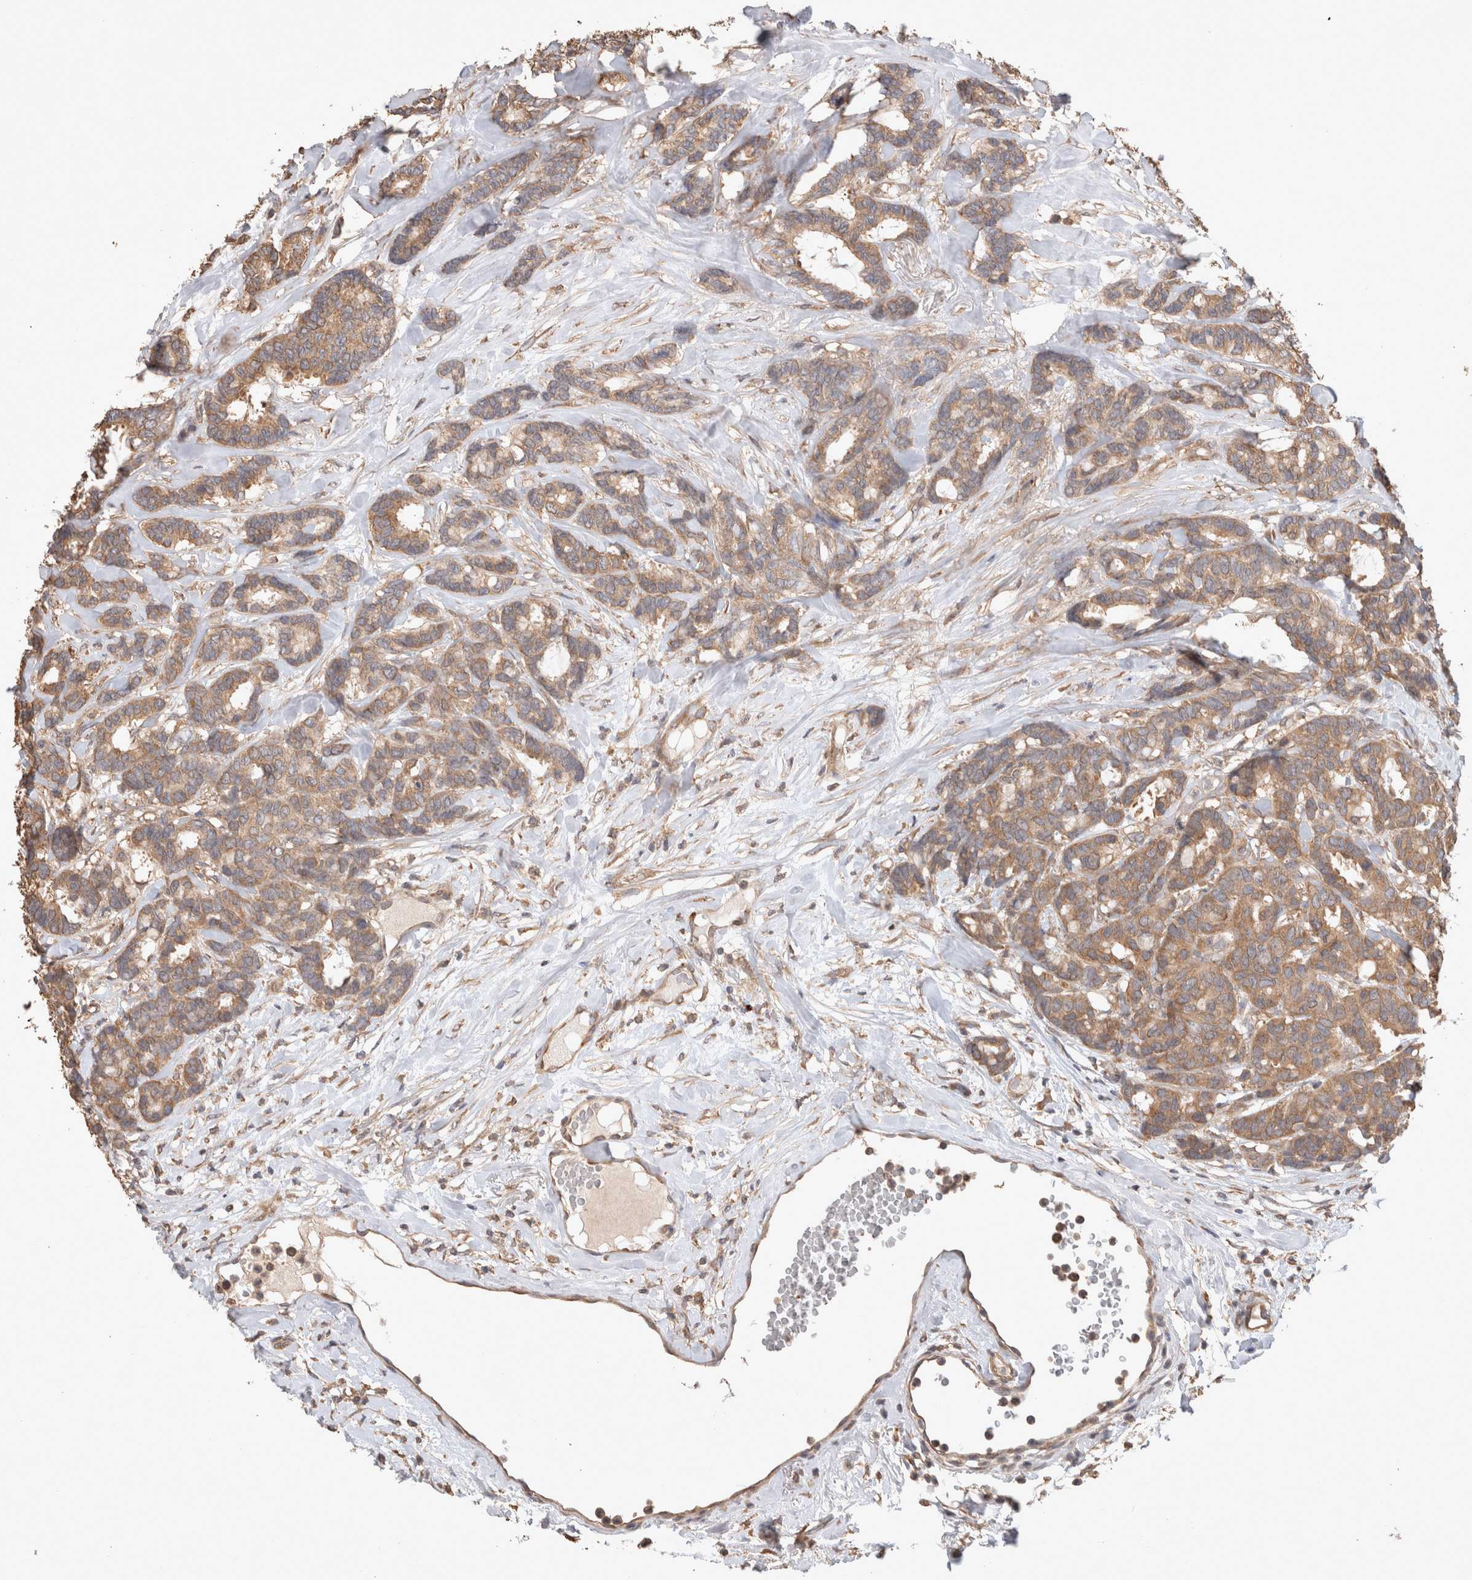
{"staining": {"intensity": "moderate", "quantity": ">75%", "location": "cytoplasmic/membranous"}, "tissue": "breast cancer", "cell_type": "Tumor cells", "image_type": "cancer", "snomed": [{"axis": "morphology", "description": "Duct carcinoma"}, {"axis": "topography", "description": "Breast"}], "caption": "Tumor cells exhibit medium levels of moderate cytoplasmic/membranous expression in about >75% of cells in human breast cancer (intraductal carcinoma).", "gene": "HROB", "patient": {"sex": "female", "age": 87}}